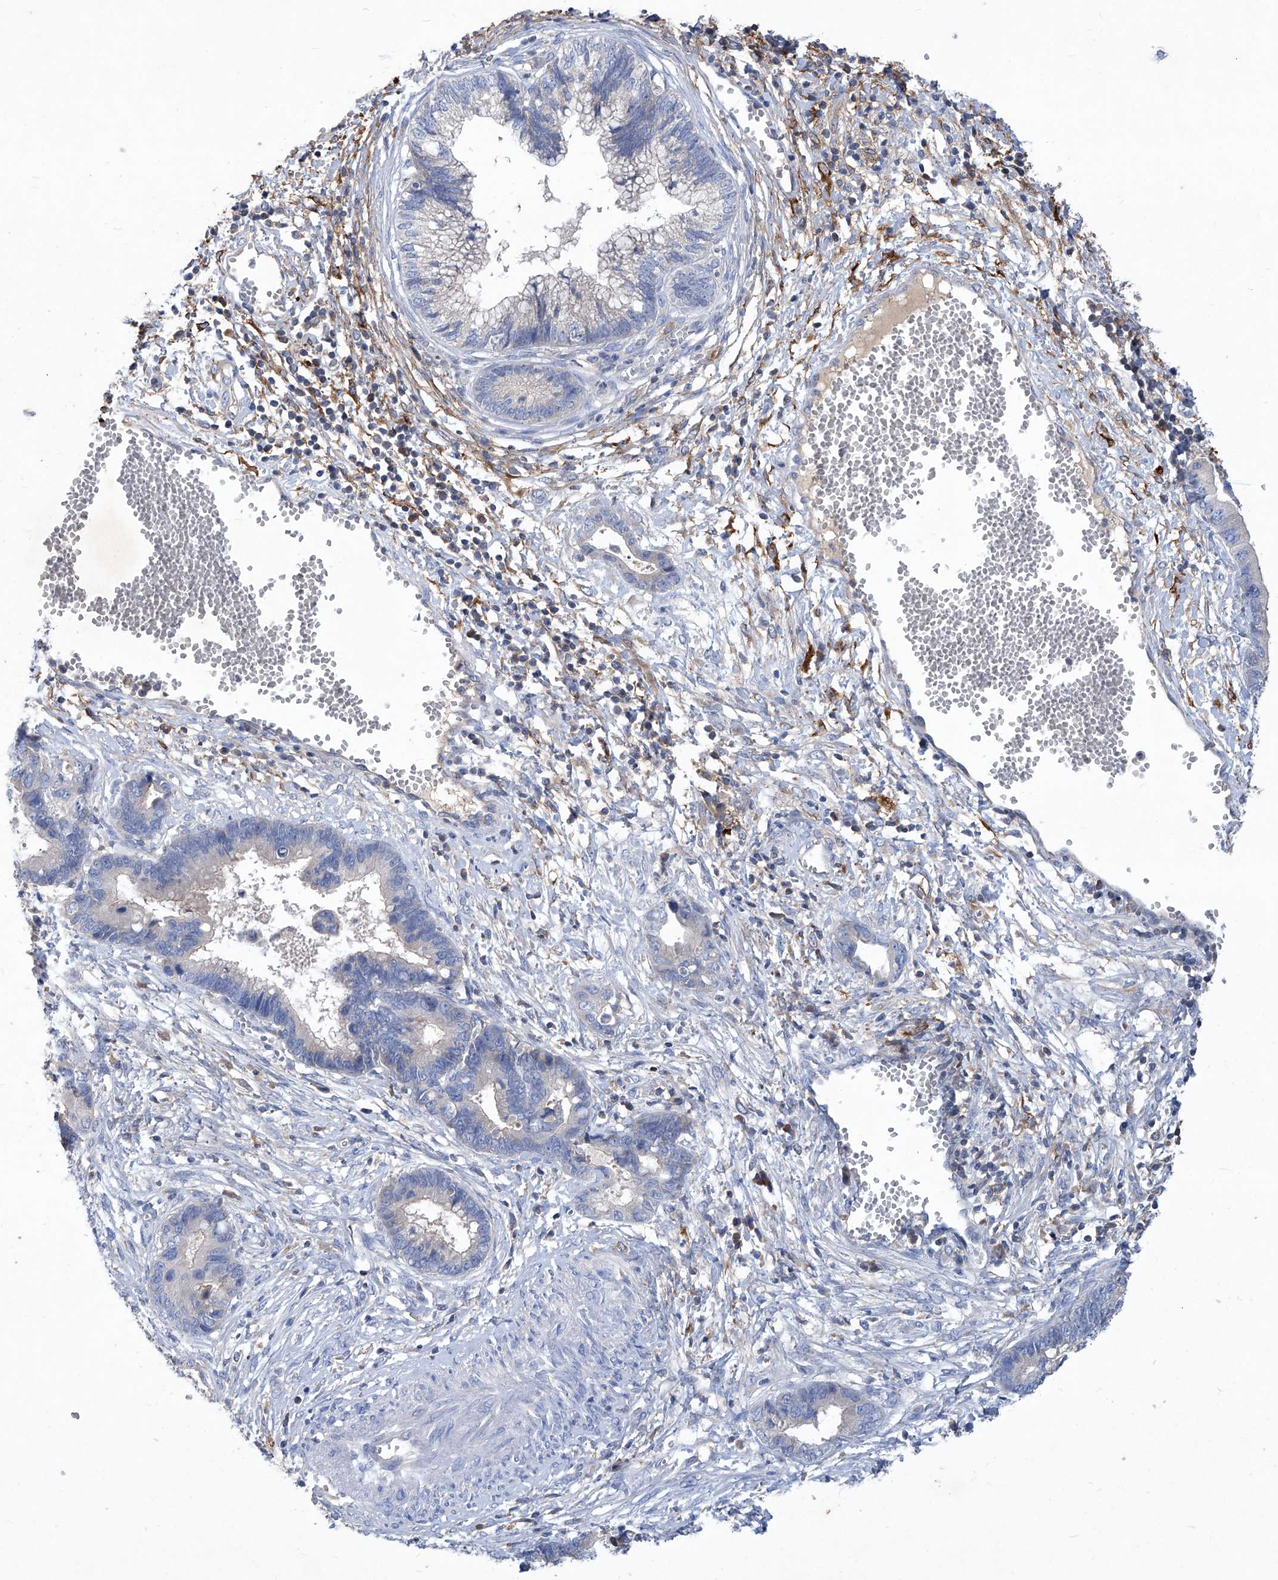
{"staining": {"intensity": "negative", "quantity": "none", "location": "none"}, "tissue": "cervical cancer", "cell_type": "Tumor cells", "image_type": "cancer", "snomed": [{"axis": "morphology", "description": "Adenocarcinoma, NOS"}, {"axis": "topography", "description": "Cervix"}], "caption": "Immunohistochemistry micrograph of neoplastic tissue: human cervical adenocarcinoma stained with DAB exhibits no significant protein expression in tumor cells.", "gene": "EPHA8", "patient": {"sex": "female", "age": 44}}